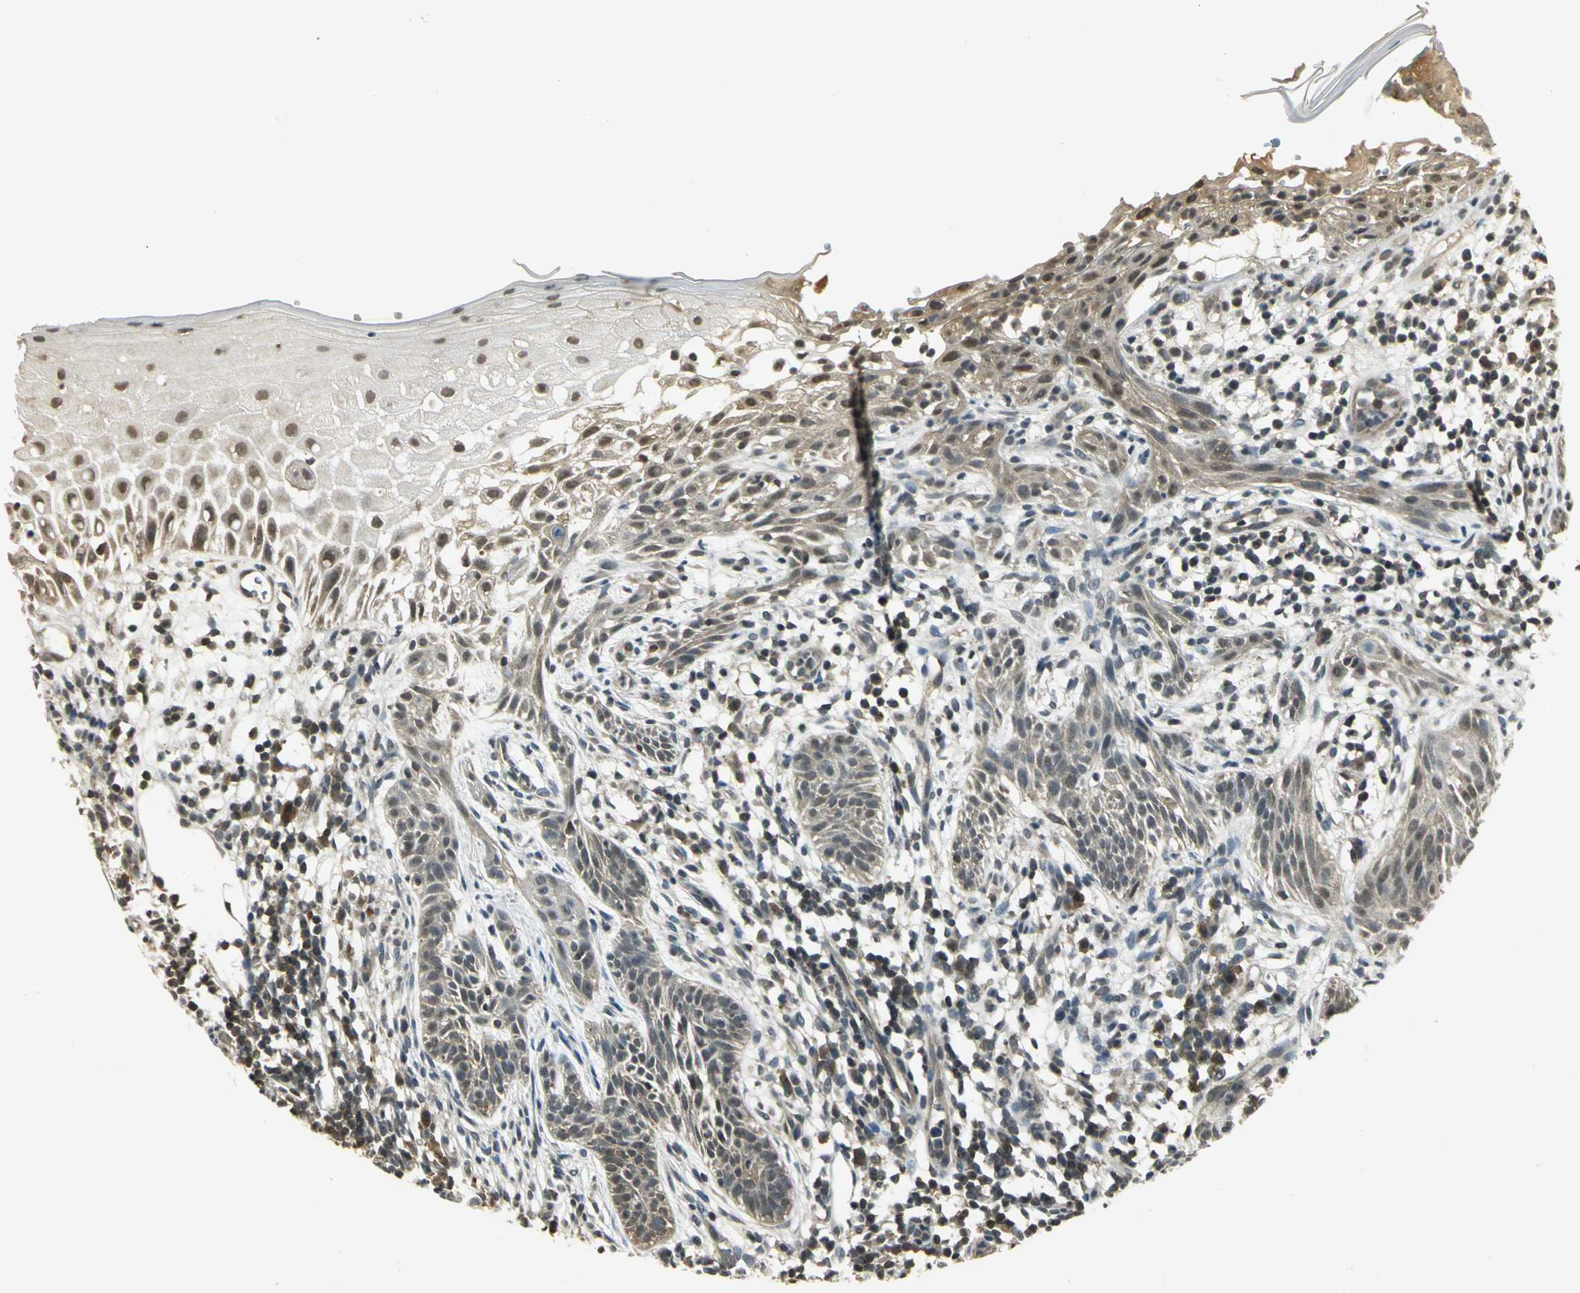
{"staining": {"intensity": "weak", "quantity": "25%-75%", "location": "cytoplasmic/membranous"}, "tissue": "skin cancer", "cell_type": "Tumor cells", "image_type": "cancer", "snomed": [{"axis": "morphology", "description": "Normal tissue, NOS"}, {"axis": "morphology", "description": "Basal cell carcinoma"}, {"axis": "topography", "description": "Skin"}], "caption": "A photomicrograph showing weak cytoplasmic/membranous expression in about 25%-75% of tumor cells in skin cancer (basal cell carcinoma), as visualized by brown immunohistochemical staining.", "gene": "CDC34", "patient": {"sex": "female", "age": 69}}